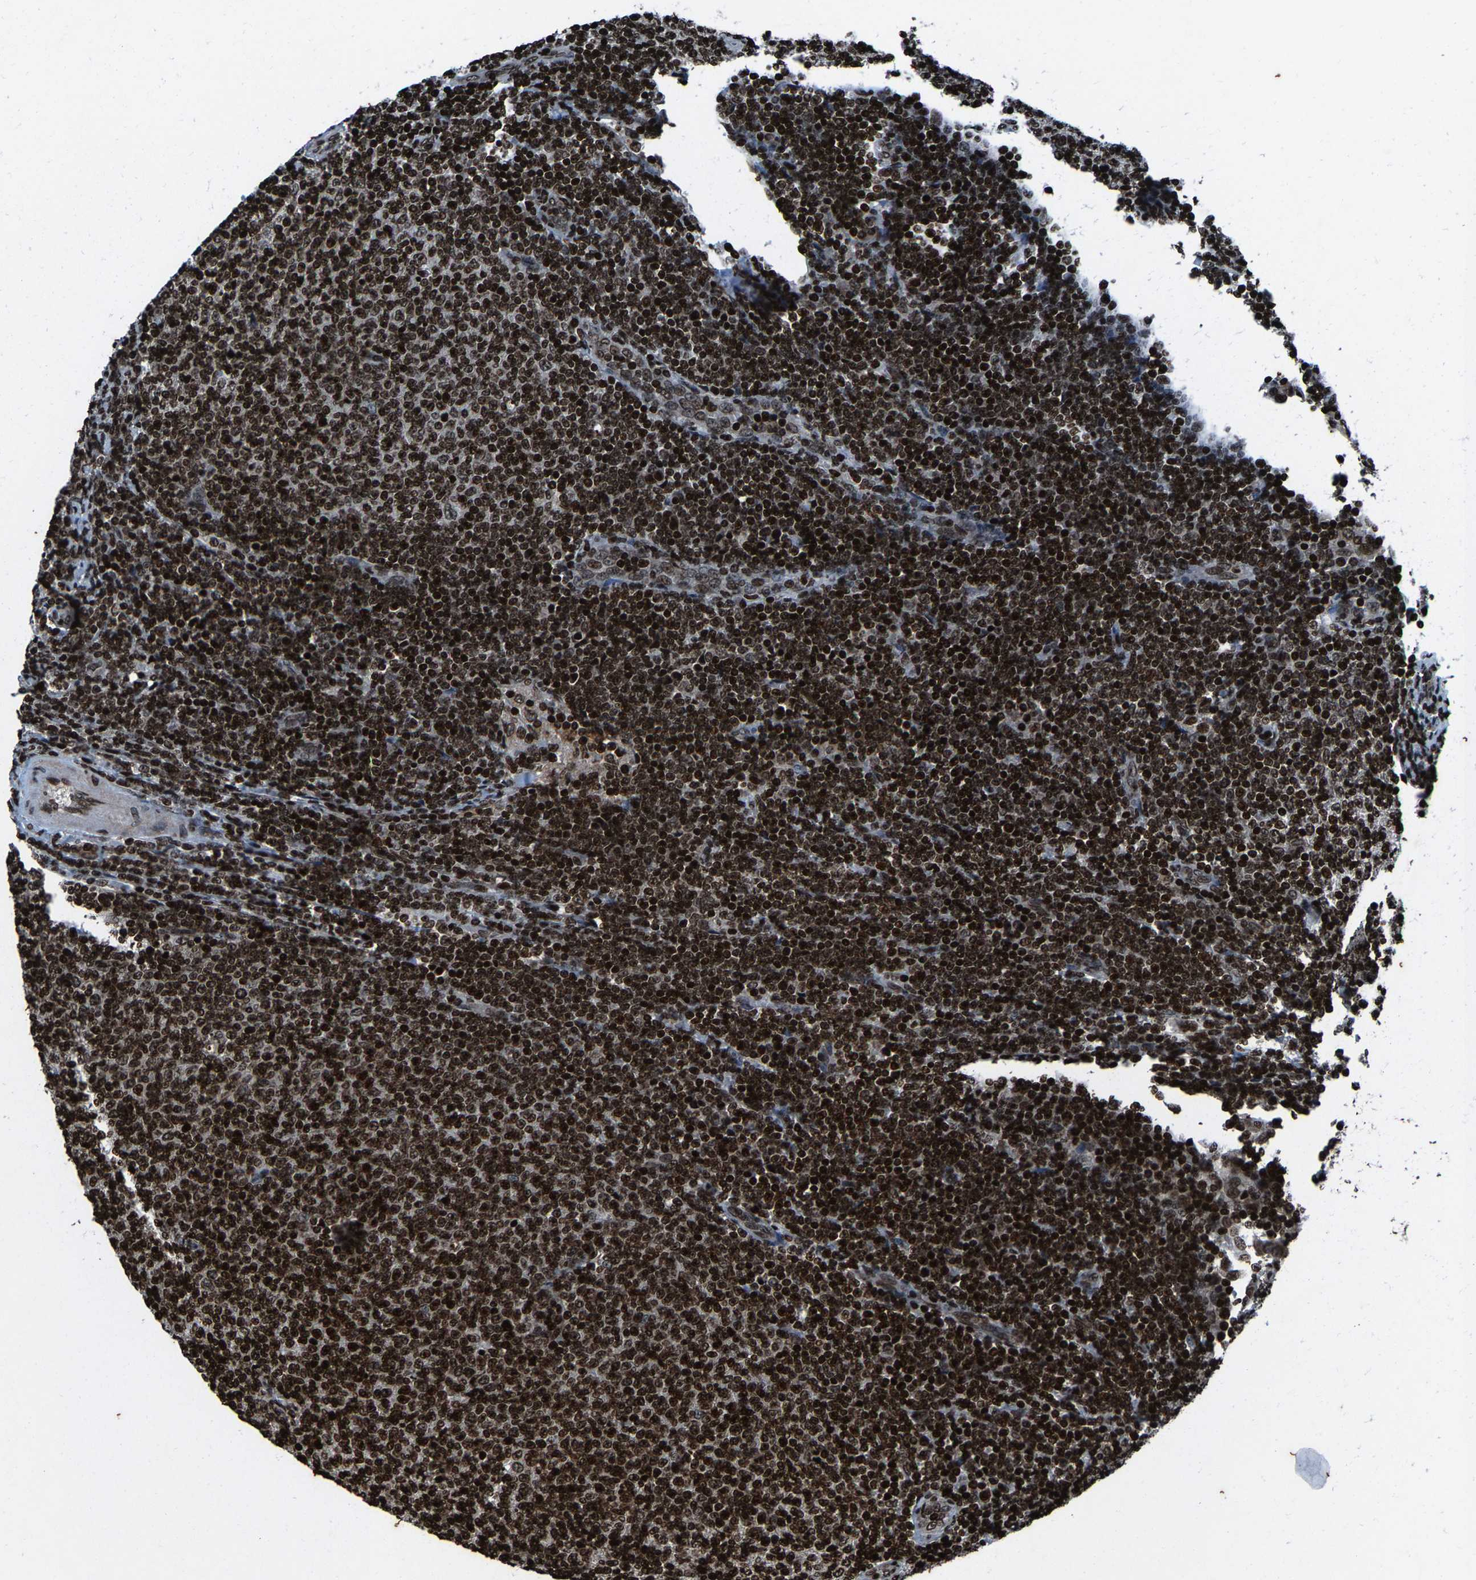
{"staining": {"intensity": "strong", "quantity": ">75%", "location": "nuclear"}, "tissue": "lymphoma", "cell_type": "Tumor cells", "image_type": "cancer", "snomed": [{"axis": "morphology", "description": "Malignant lymphoma, non-Hodgkin's type, Low grade"}, {"axis": "topography", "description": "Lymph node"}], "caption": "Immunohistochemistry of low-grade malignant lymphoma, non-Hodgkin's type shows high levels of strong nuclear expression in about >75% of tumor cells.", "gene": "H4C1", "patient": {"sex": "male", "age": 66}}